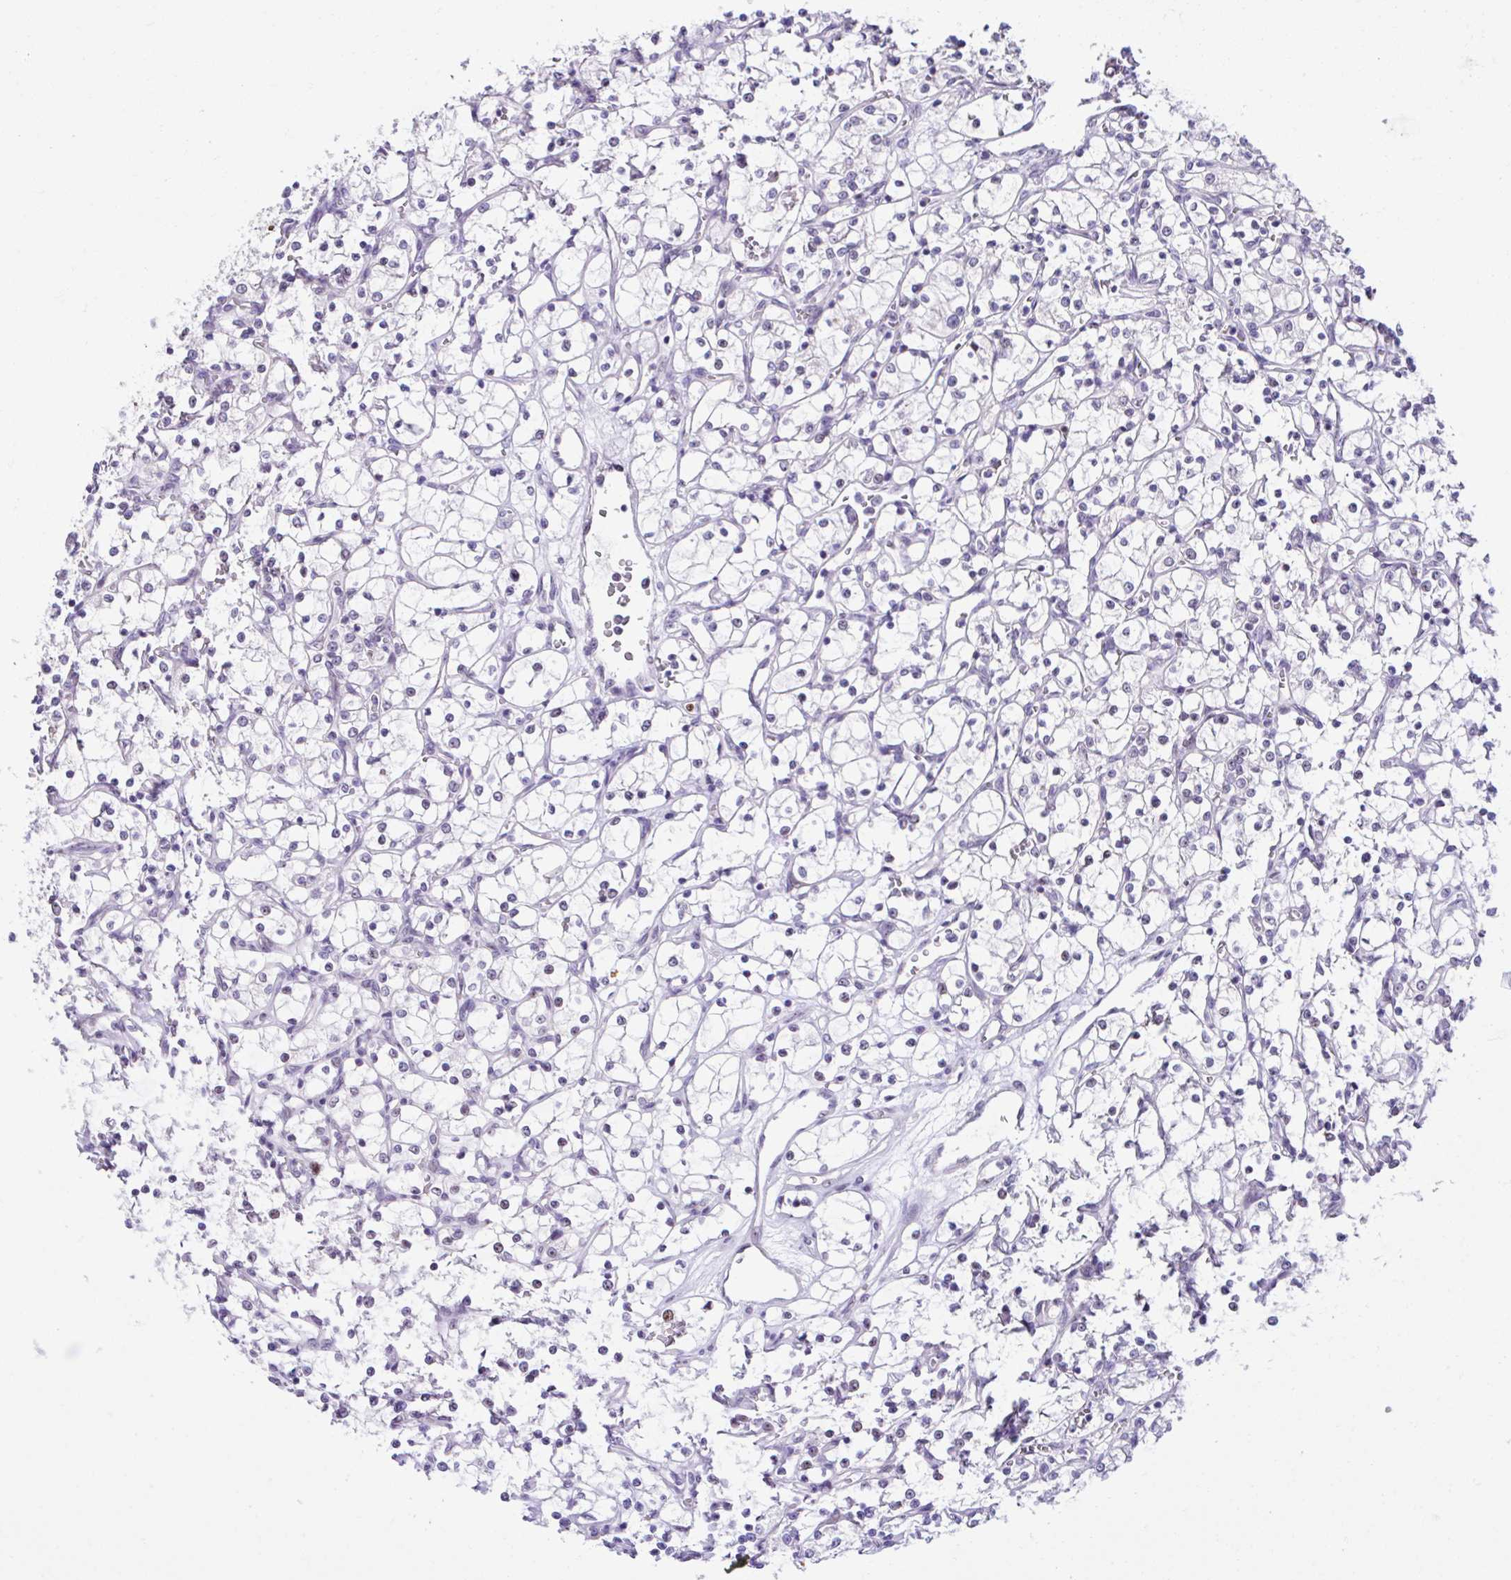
{"staining": {"intensity": "negative", "quantity": "none", "location": "none"}, "tissue": "renal cancer", "cell_type": "Tumor cells", "image_type": "cancer", "snomed": [{"axis": "morphology", "description": "Adenocarcinoma, NOS"}, {"axis": "topography", "description": "Kidney"}], "caption": "DAB (3,3'-diaminobenzidine) immunohistochemical staining of human renal cancer (adenocarcinoma) reveals no significant positivity in tumor cells.", "gene": "CEP72", "patient": {"sex": "female", "age": 69}}